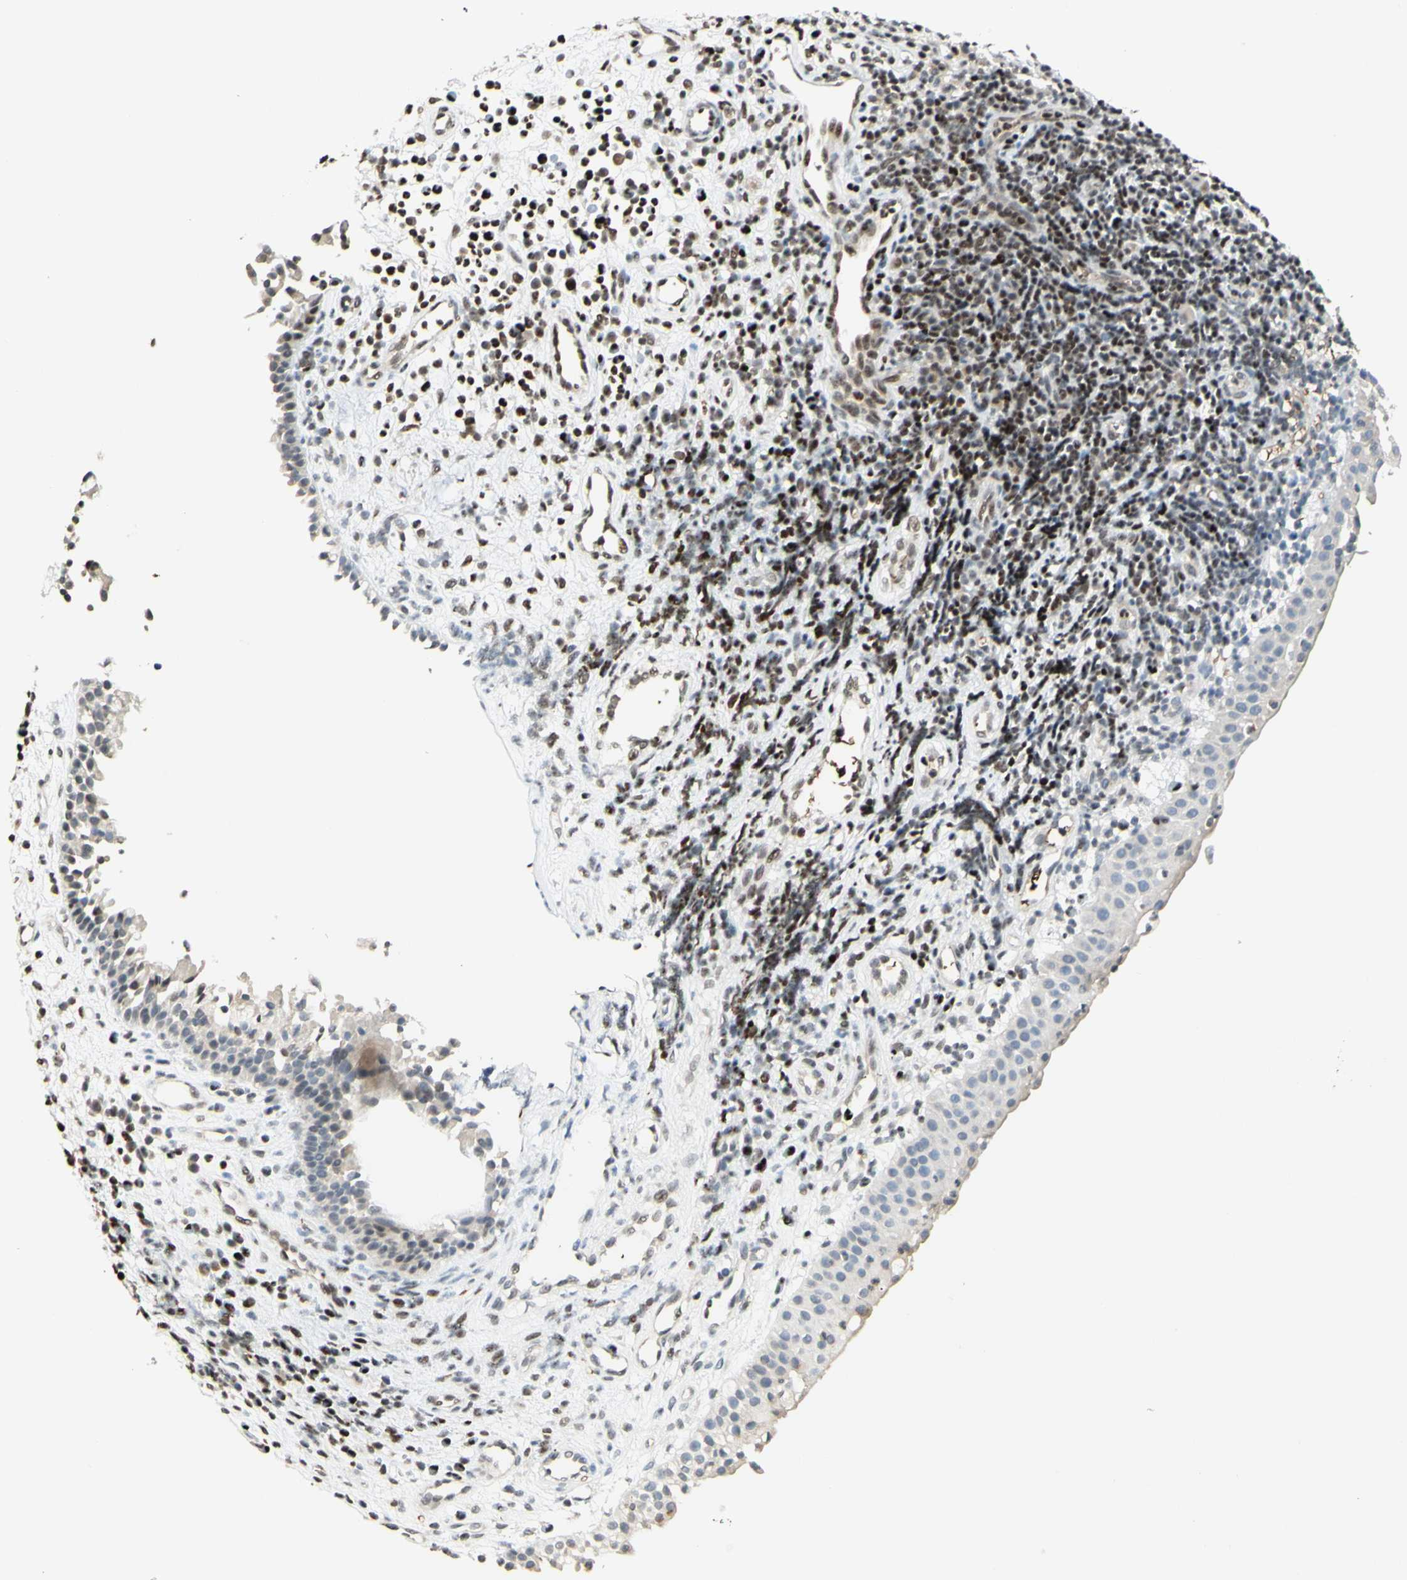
{"staining": {"intensity": "moderate", "quantity": ">75%", "location": "cytoplasmic/membranous,nuclear"}, "tissue": "nasopharynx", "cell_type": "Respiratory epithelial cells", "image_type": "normal", "snomed": [{"axis": "morphology", "description": "Normal tissue, NOS"}, {"axis": "topography", "description": "Nasopharynx"}], "caption": "Immunohistochemical staining of benign human nasopharynx shows >75% levels of moderate cytoplasmic/membranous,nuclear protein expression in about >75% of respiratory epithelial cells.", "gene": "CDKL5", "patient": {"sex": "female", "age": 51}}